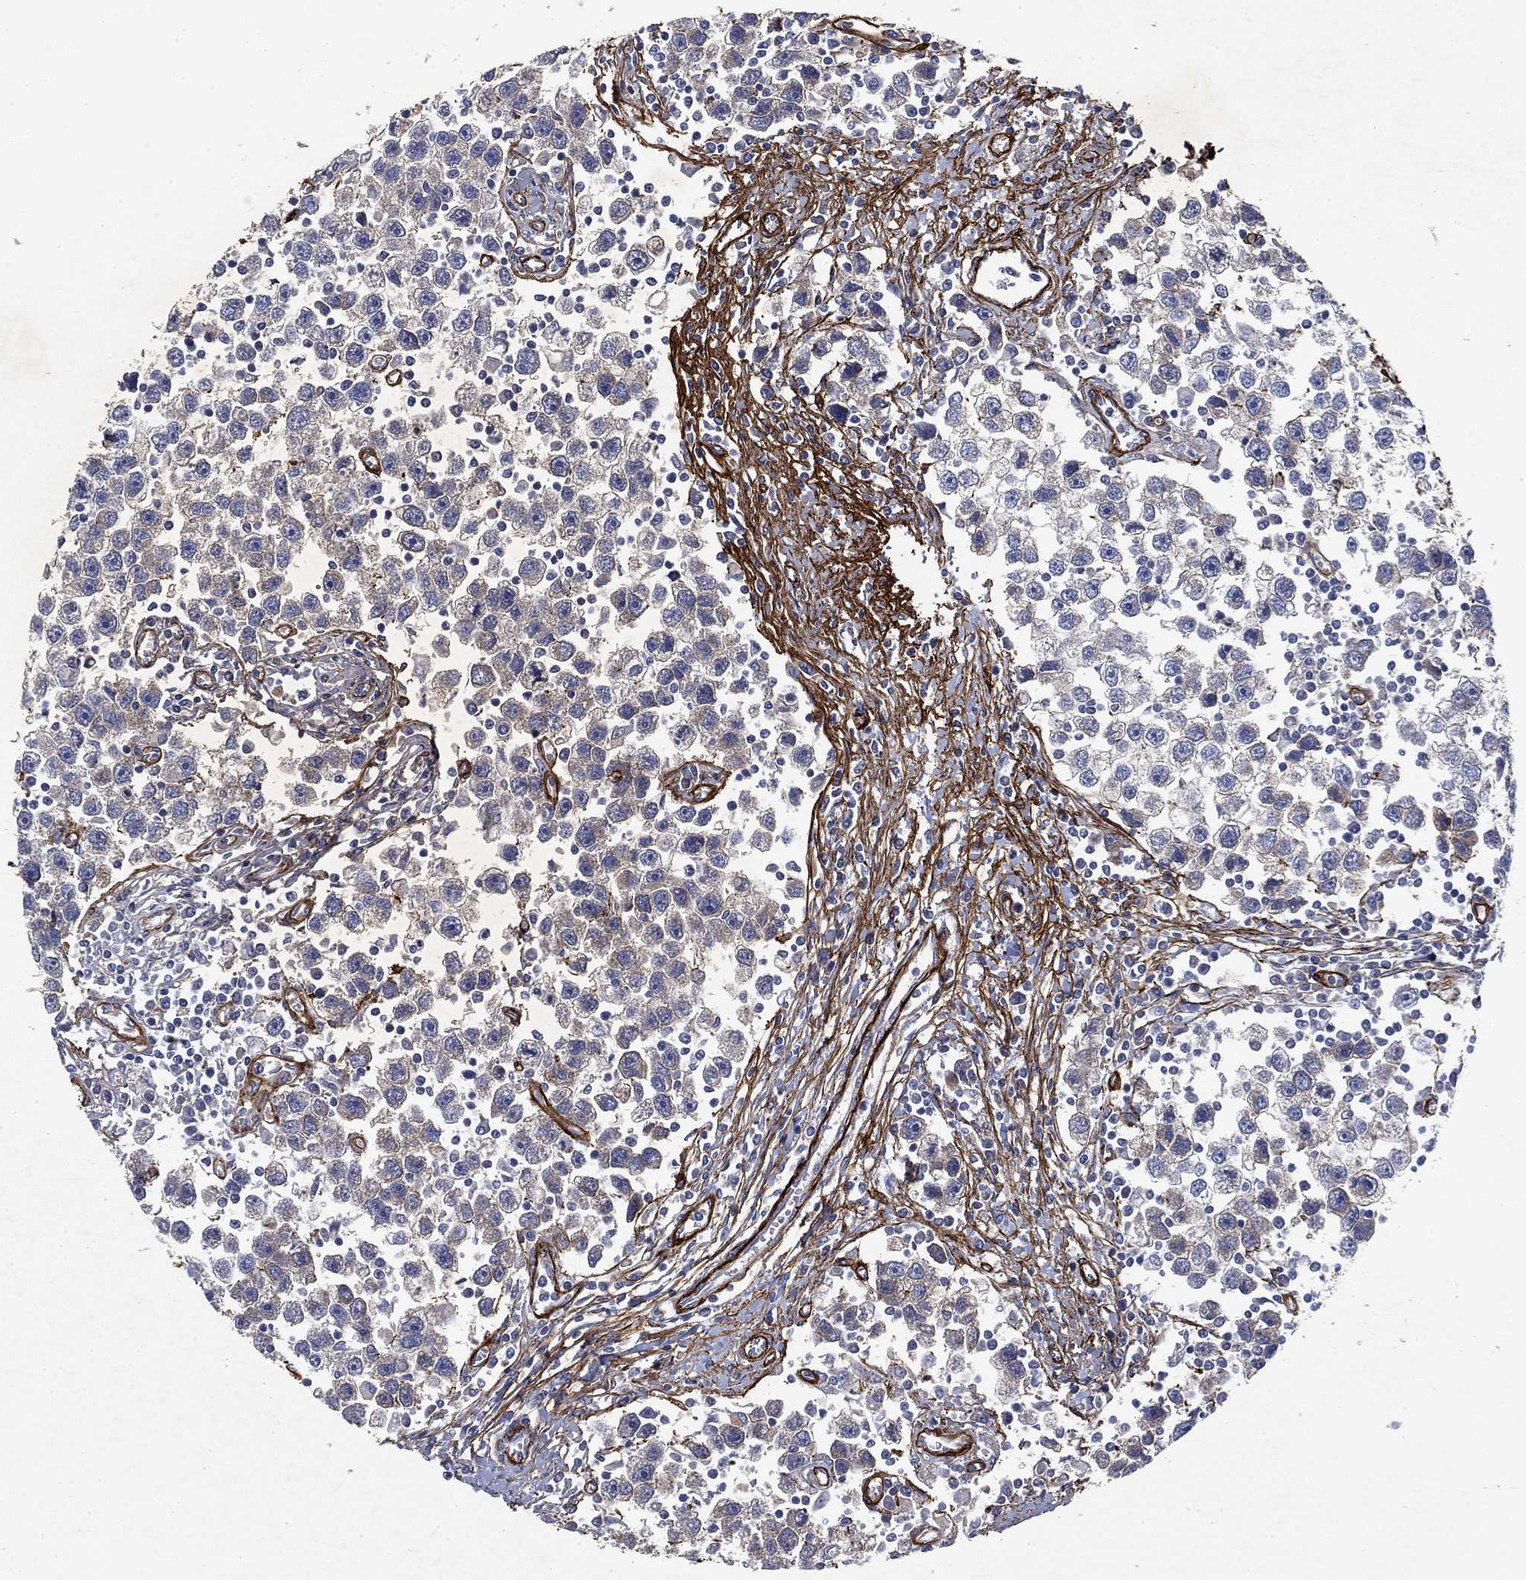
{"staining": {"intensity": "negative", "quantity": "none", "location": "none"}, "tissue": "testis cancer", "cell_type": "Tumor cells", "image_type": "cancer", "snomed": [{"axis": "morphology", "description": "Seminoma, NOS"}, {"axis": "topography", "description": "Testis"}], "caption": "An IHC histopathology image of testis cancer is shown. There is no staining in tumor cells of testis cancer.", "gene": "COL4A2", "patient": {"sex": "male", "age": 30}}